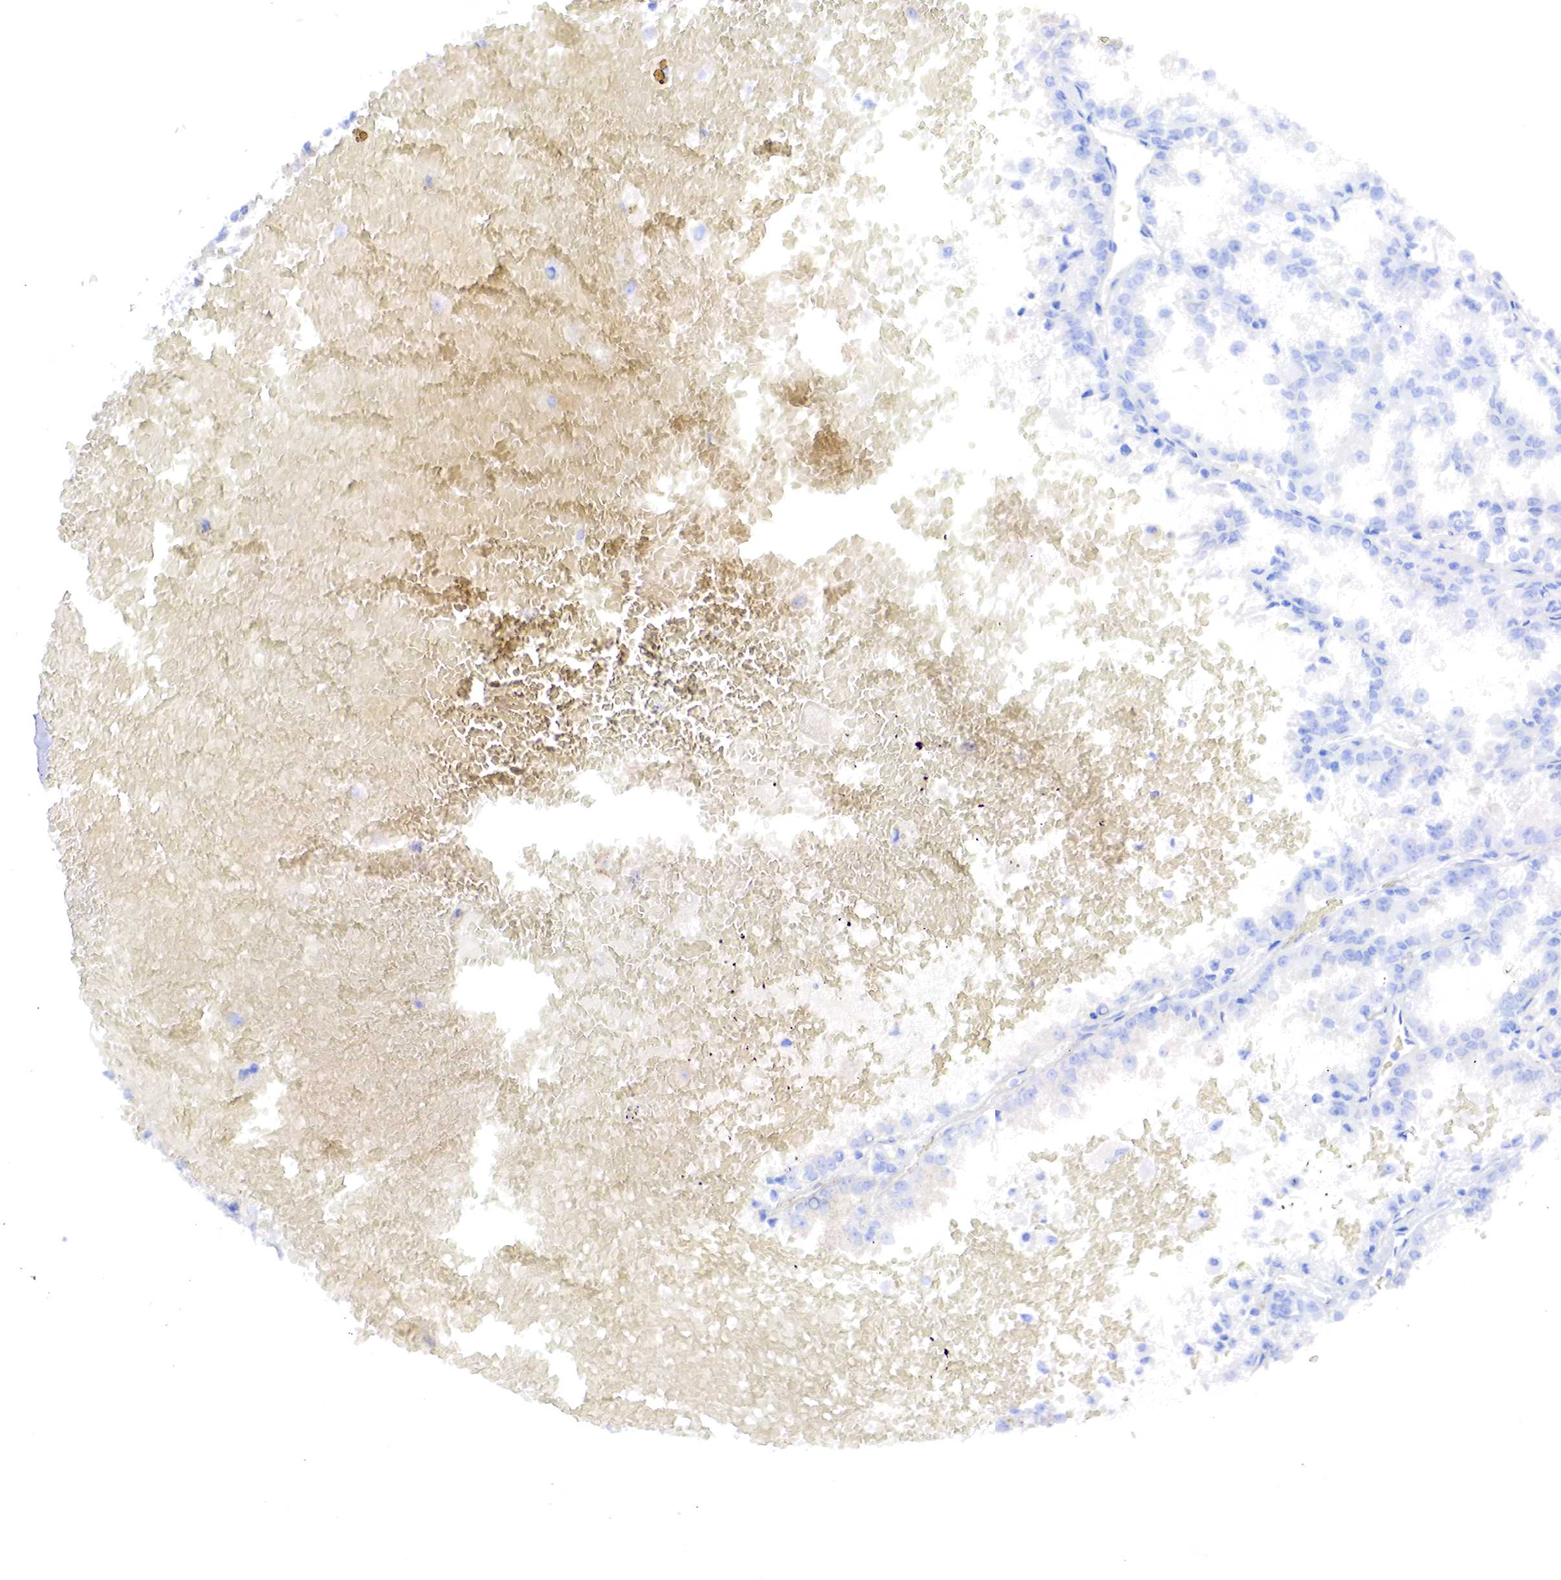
{"staining": {"intensity": "negative", "quantity": "none", "location": "none"}, "tissue": "renal cancer", "cell_type": "Tumor cells", "image_type": "cancer", "snomed": [{"axis": "morphology", "description": "Adenocarcinoma, NOS"}, {"axis": "topography", "description": "Kidney"}], "caption": "IHC image of human renal cancer (adenocarcinoma) stained for a protein (brown), which exhibits no expression in tumor cells. The staining was performed using DAB (3,3'-diaminobenzidine) to visualize the protein expression in brown, while the nuclei were stained in blue with hematoxylin (Magnification: 20x).", "gene": "RDX", "patient": {"sex": "female", "age": 56}}